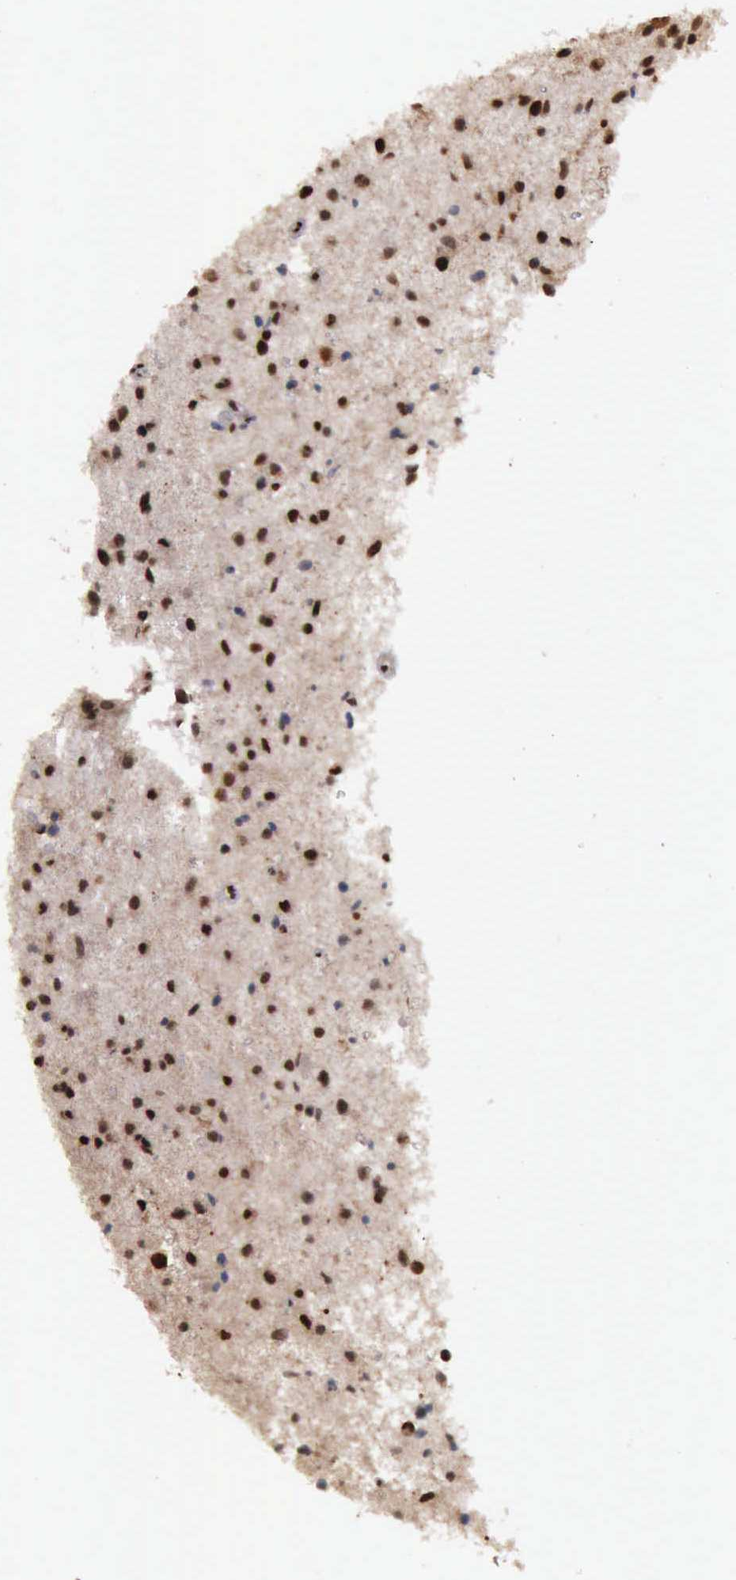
{"staining": {"intensity": "moderate", "quantity": ">75%", "location": "cytoplasmic/membranous,nuclear"}, "tissue": "glioma", "cell_type": "Tumor cells", "image_type": "cancer", "snomed": [{"axis": "morphology", "description": "Glioma, malignant, Low grade"}, {"axis": "topography", "description": "Brain"}], "caption": "Glioma was stained to show a protein in brown. There is medium levels of moderate cytoplasmic/membranous and nuclear staining in about >75% of tumor cells.", "gene": "TRMT2A", "patient": {"sex": "female", "age": 46}}